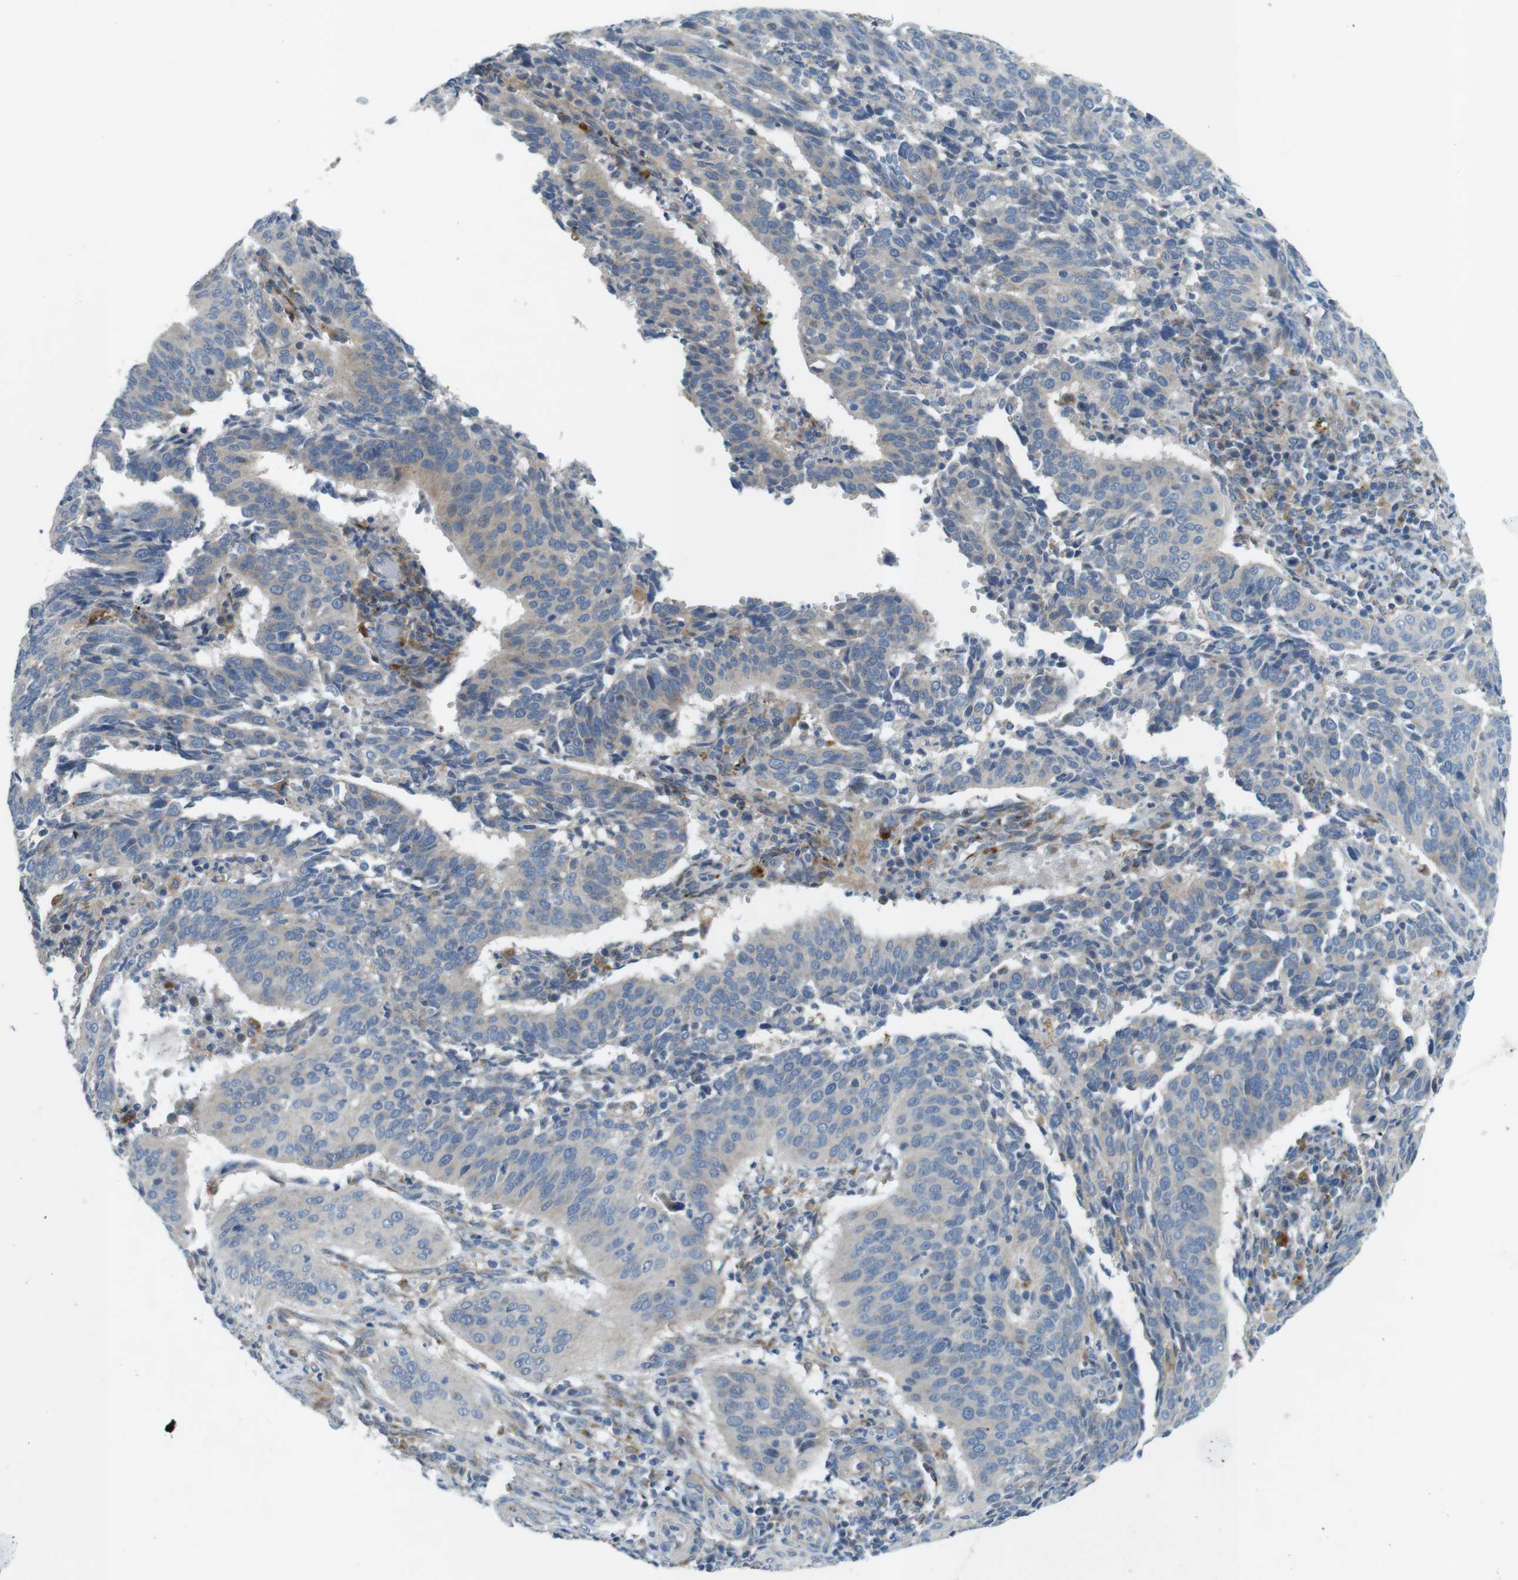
{"staining": {"intensity": "negative", "quantity": "none", "location": "none"}, "tissue": "cervical cancer", "cell_type": "Tumor cells", "image_type": "cancer", "snomed": [{"axis": "morphology", "description": "Normal tissue, NOS"}, {"axis": "morphology", "description": "Squamous cell carcinoma, NOS"}, {"axis": "topography", "description": "Cervix"}], "caption": "Immunohistochemical staining of cervical squamous cell carcinoma shows no significant positivity in tumor cells.", "gene": "TYW1", "patient": {"sex": "female", "age": 39}}